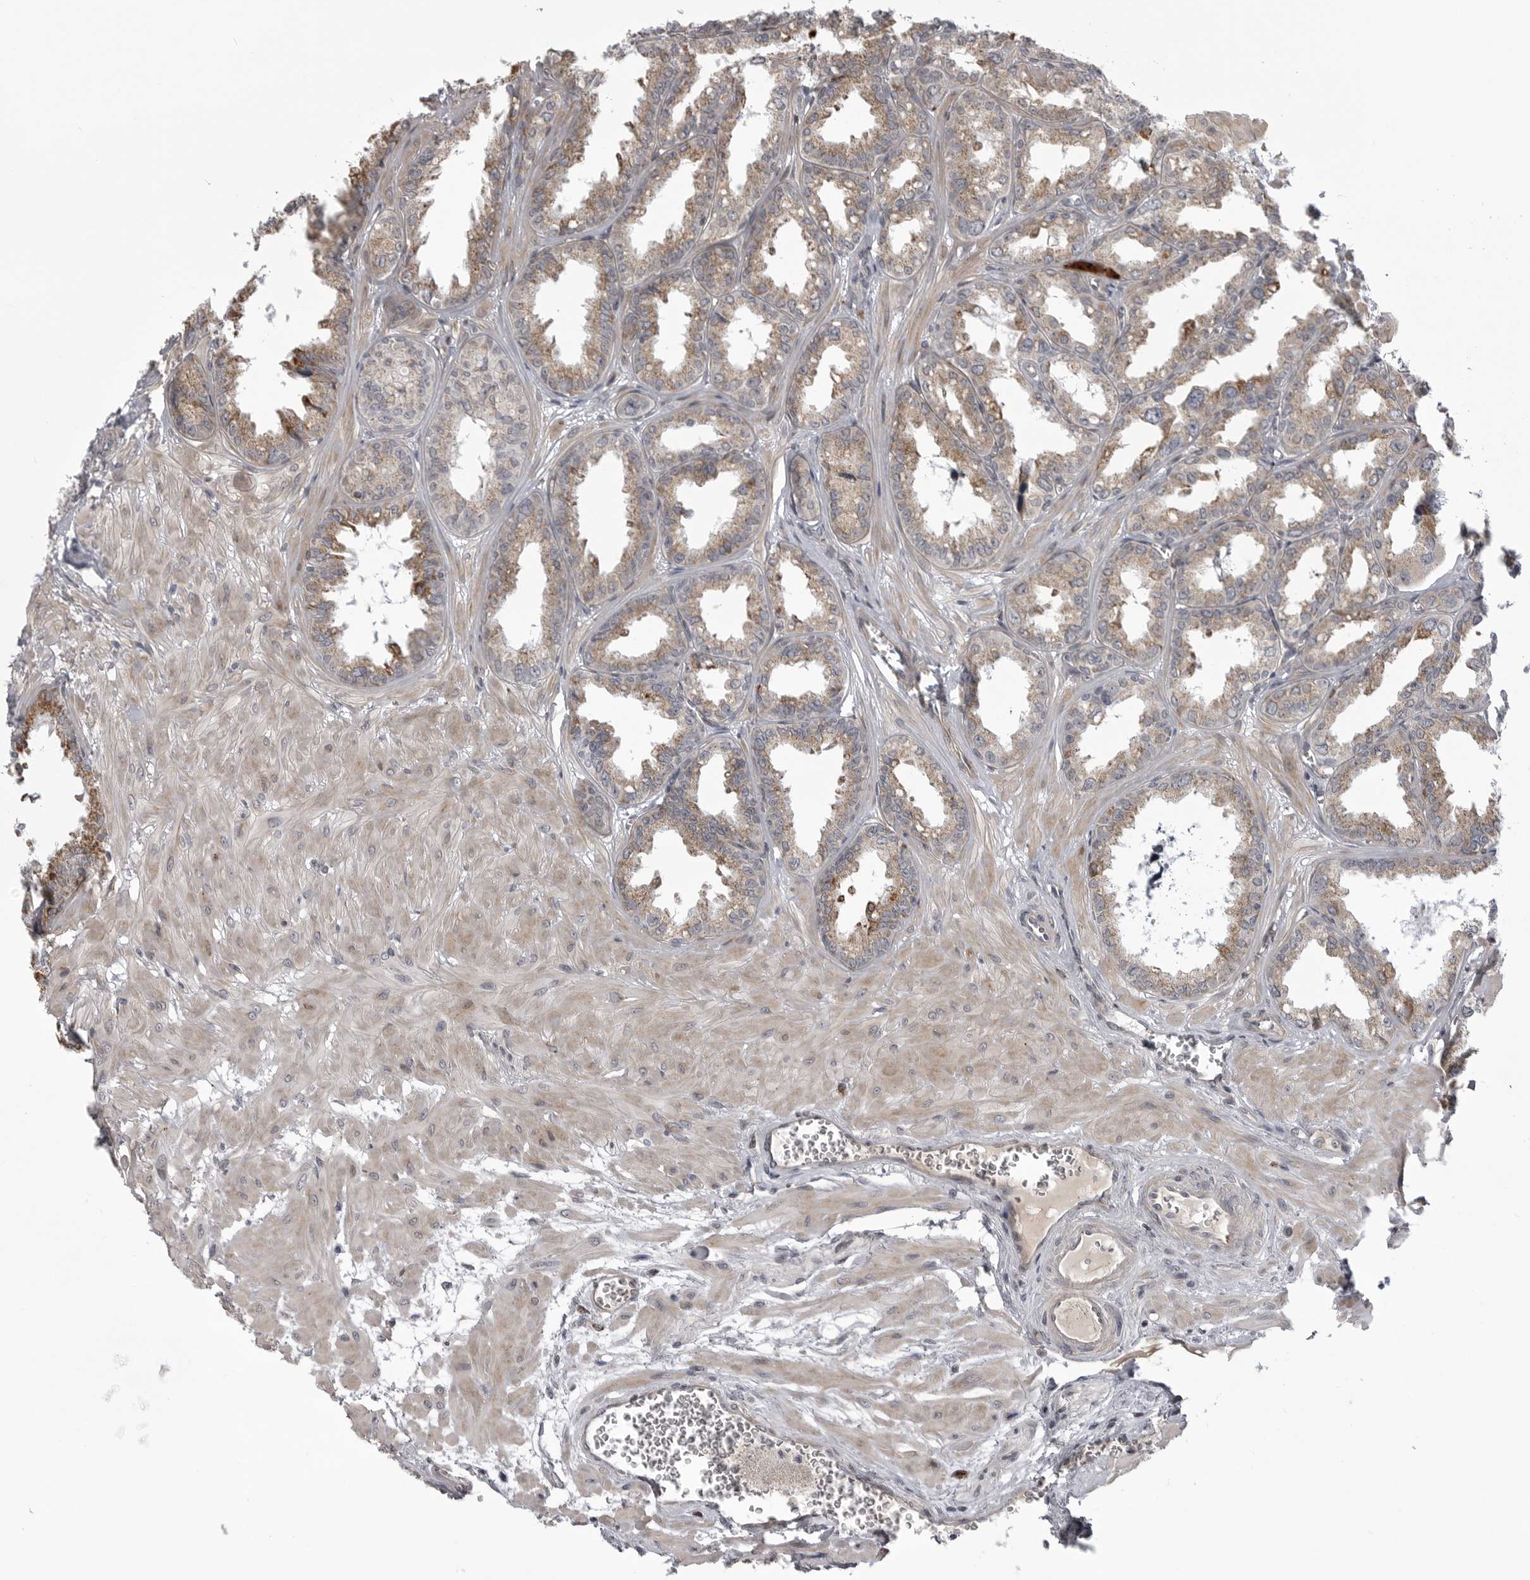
{"staining": {"intensity": "moderate", "quantity": ">75%", "location": "cytoplasmic/membranous"}, "tissue": "seminal vesicle", "cell_type": "Glandular cells", "image_type": "normal", "snomed": [{"axis": "morphology", "description": "Normal tissue, NOS"}, {"axis": "topography", "description": "Prostate"}, {"axis": "topography", "description": "Seminal veicle"}], "caption": "A medium amount of moderate cytoplasmic/membranous positivity is appreciated in approximately >75% of glandular cells in normal seminal vesicle. (DAB IHC, brown staining for protein, blue staining for nuclei).", "gene": "TMPRSS11F", "patient": {"sex": "male", "age": 51}}